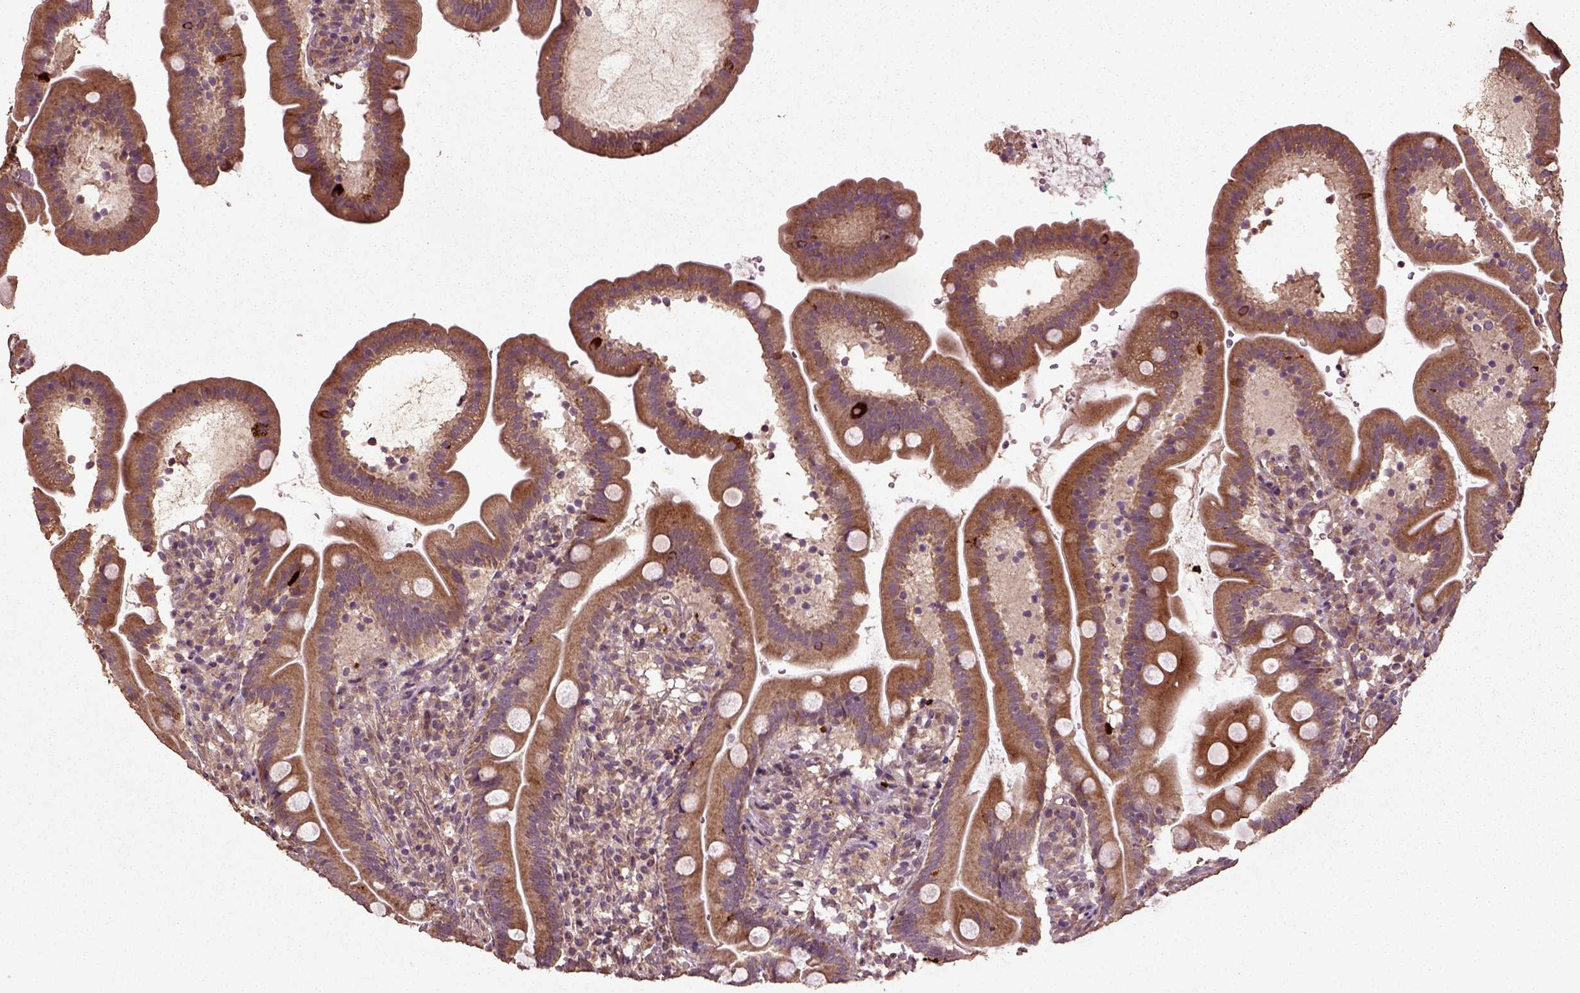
{"staining": {"intensity": "moderate", "quantity": ">75%", "location": "cytoplasmic/membranous"}, "tissue": "duodenum", "cell_type": "Glandular cells", "image_type": "normal", "snomed": [{"axis": "morphology", "description": "Normal tissue, NOS"}, {"axis": "topography", "description": "Duodenum"}], "caption": "Protein staining reveals moderate cytoplasmic/membranous expression in approximately >75% of glandular cells in unremarkable duodenum. (DAB (3,3'-diaminobenzidine) = brown stain, brightfield microscopy at high magnification).", "gene": "ERV3", "patient": {"sex": "female", "age": 67}}